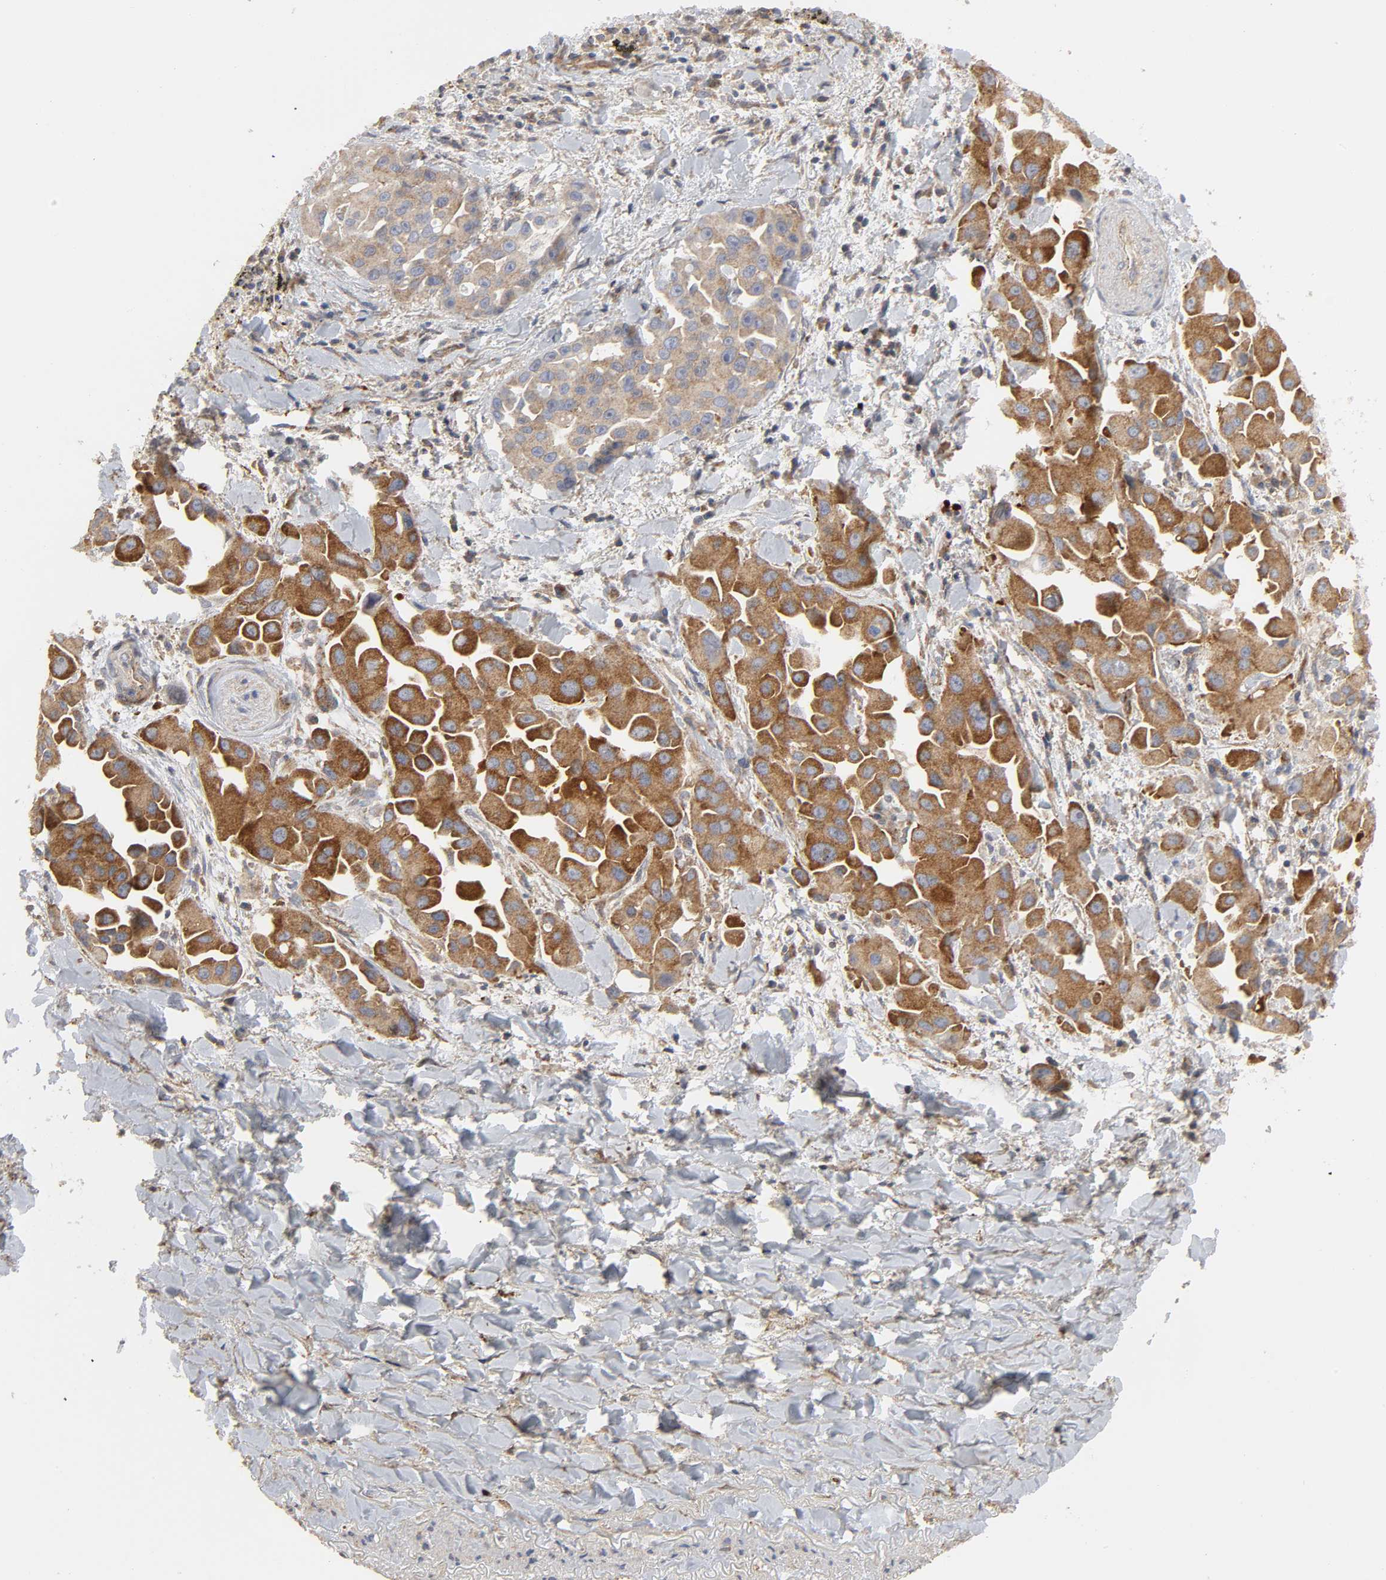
{"staining": {"intensity": "strong", "quantity": ">75%", "location": "cytoplasmic/membranous"}, "tissue": "lung cancer", "cell_type": "Tumor cells", "image_type": "cancer", "snomed": [{"axis": "morphology", "description": "Normal tissue, NOS"}, {"axis": "morphology", "description": "Adenocarcinoma, NOS"}, {"axis": "topography", "description": "Bronchus"}], "caption": "The image displays immunohistochemical staining of lung adenocarcinoma. There is strong cytoplasmic/membranous staining is identified in about >75% of tumor cells.", "gene": "SH3GLB1", "patient": {"sex": "male", "age": 68}}